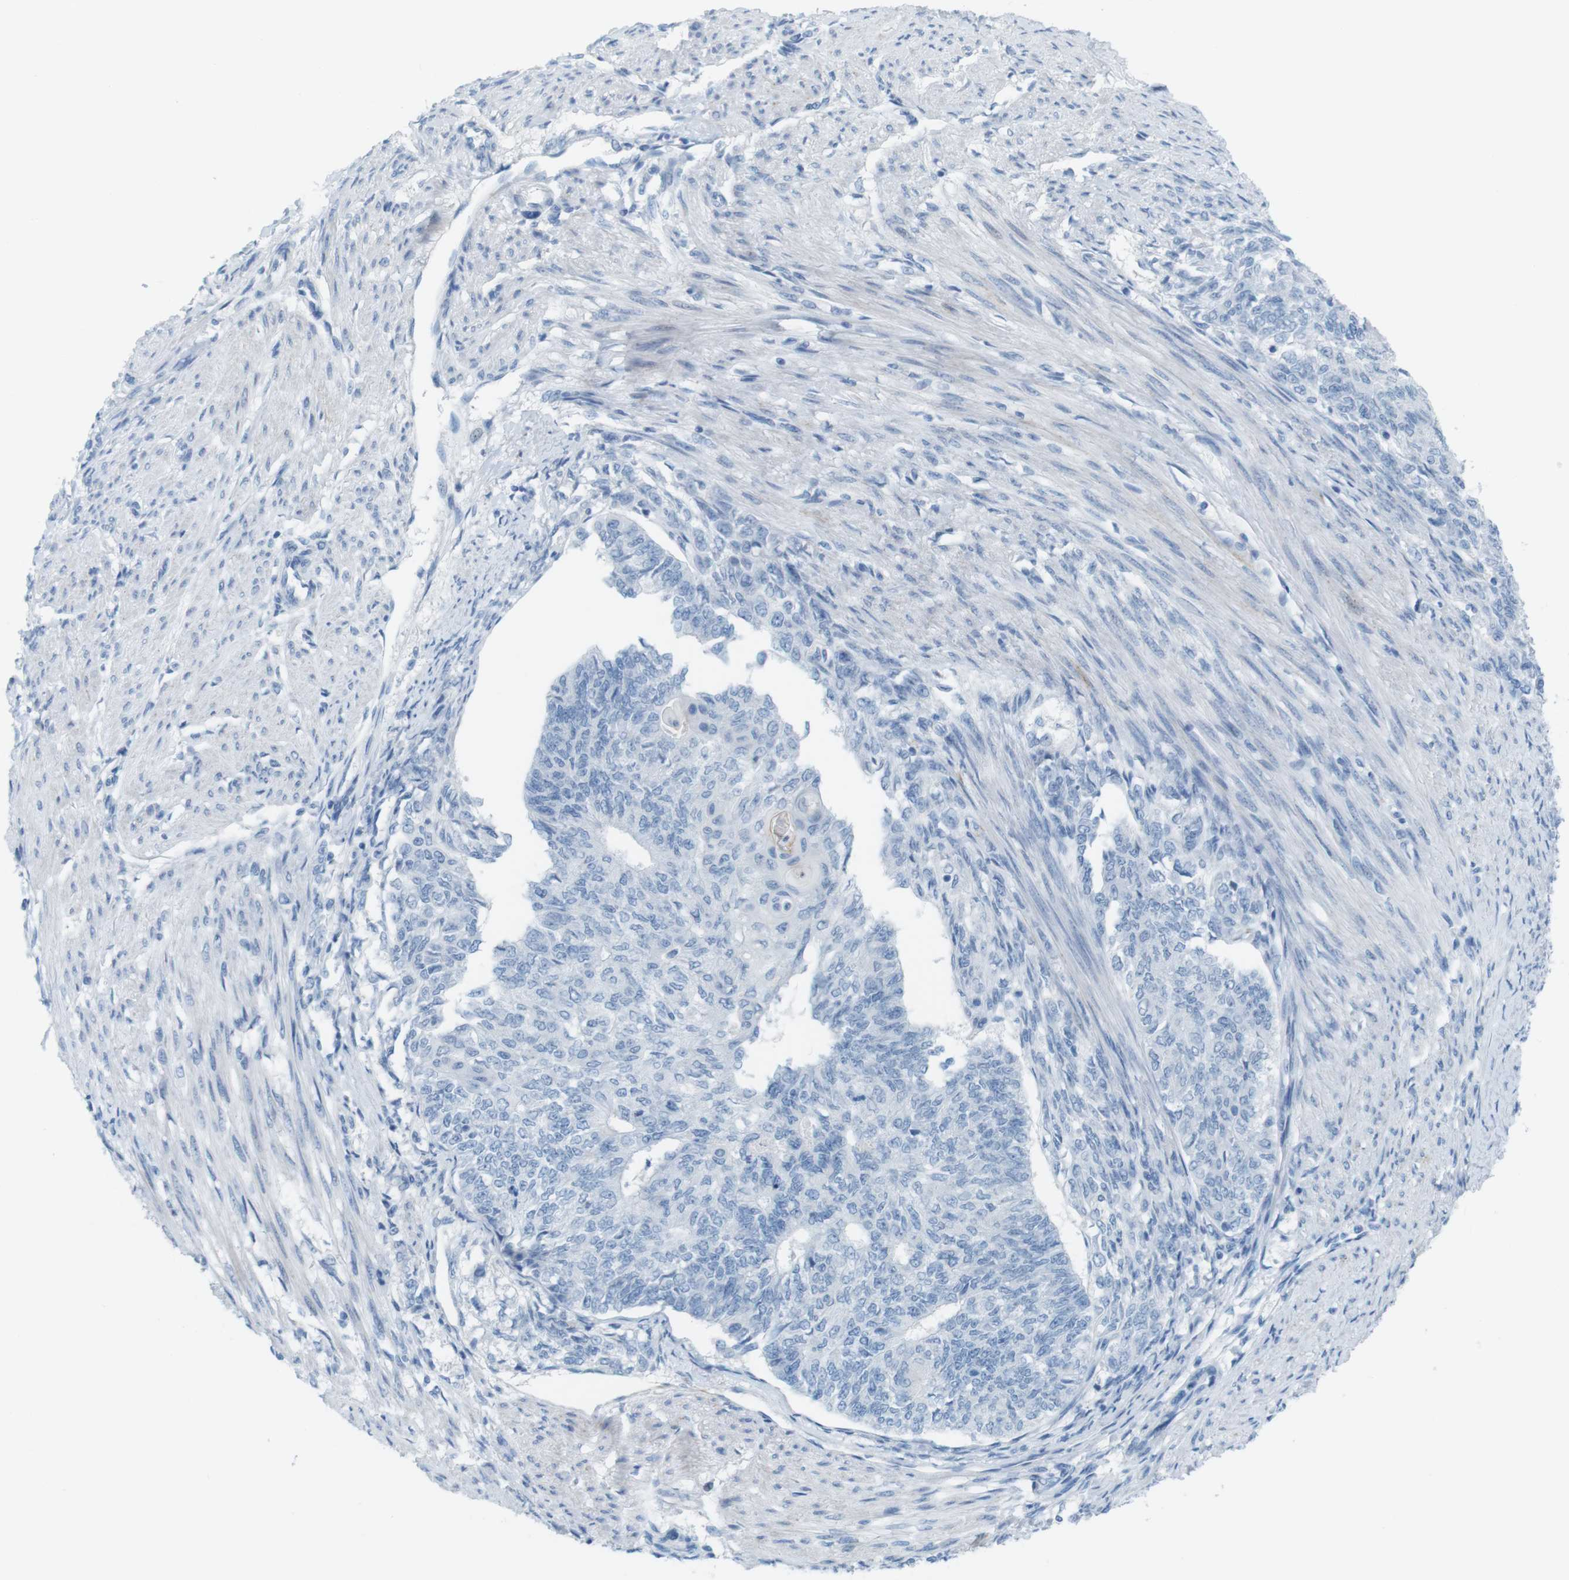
{"staining": {"intensity": "negative", "quantity": "none", "location": "none"}, "tissue": "endometrial cancer", "cell_type": "Tumor cells", "image_type": "cancer", "snomed": [{"axis": "morphology", "description": "Adenocarcinoma, NOS"}, {"axis": "topography", "description": "Endometrium"}], "caption": "Tumor cells show no significant protein expression in adenocarcinoma (endometrial).", "gene": "MYH9", "patient": {"sex": "female", "age": 32}}